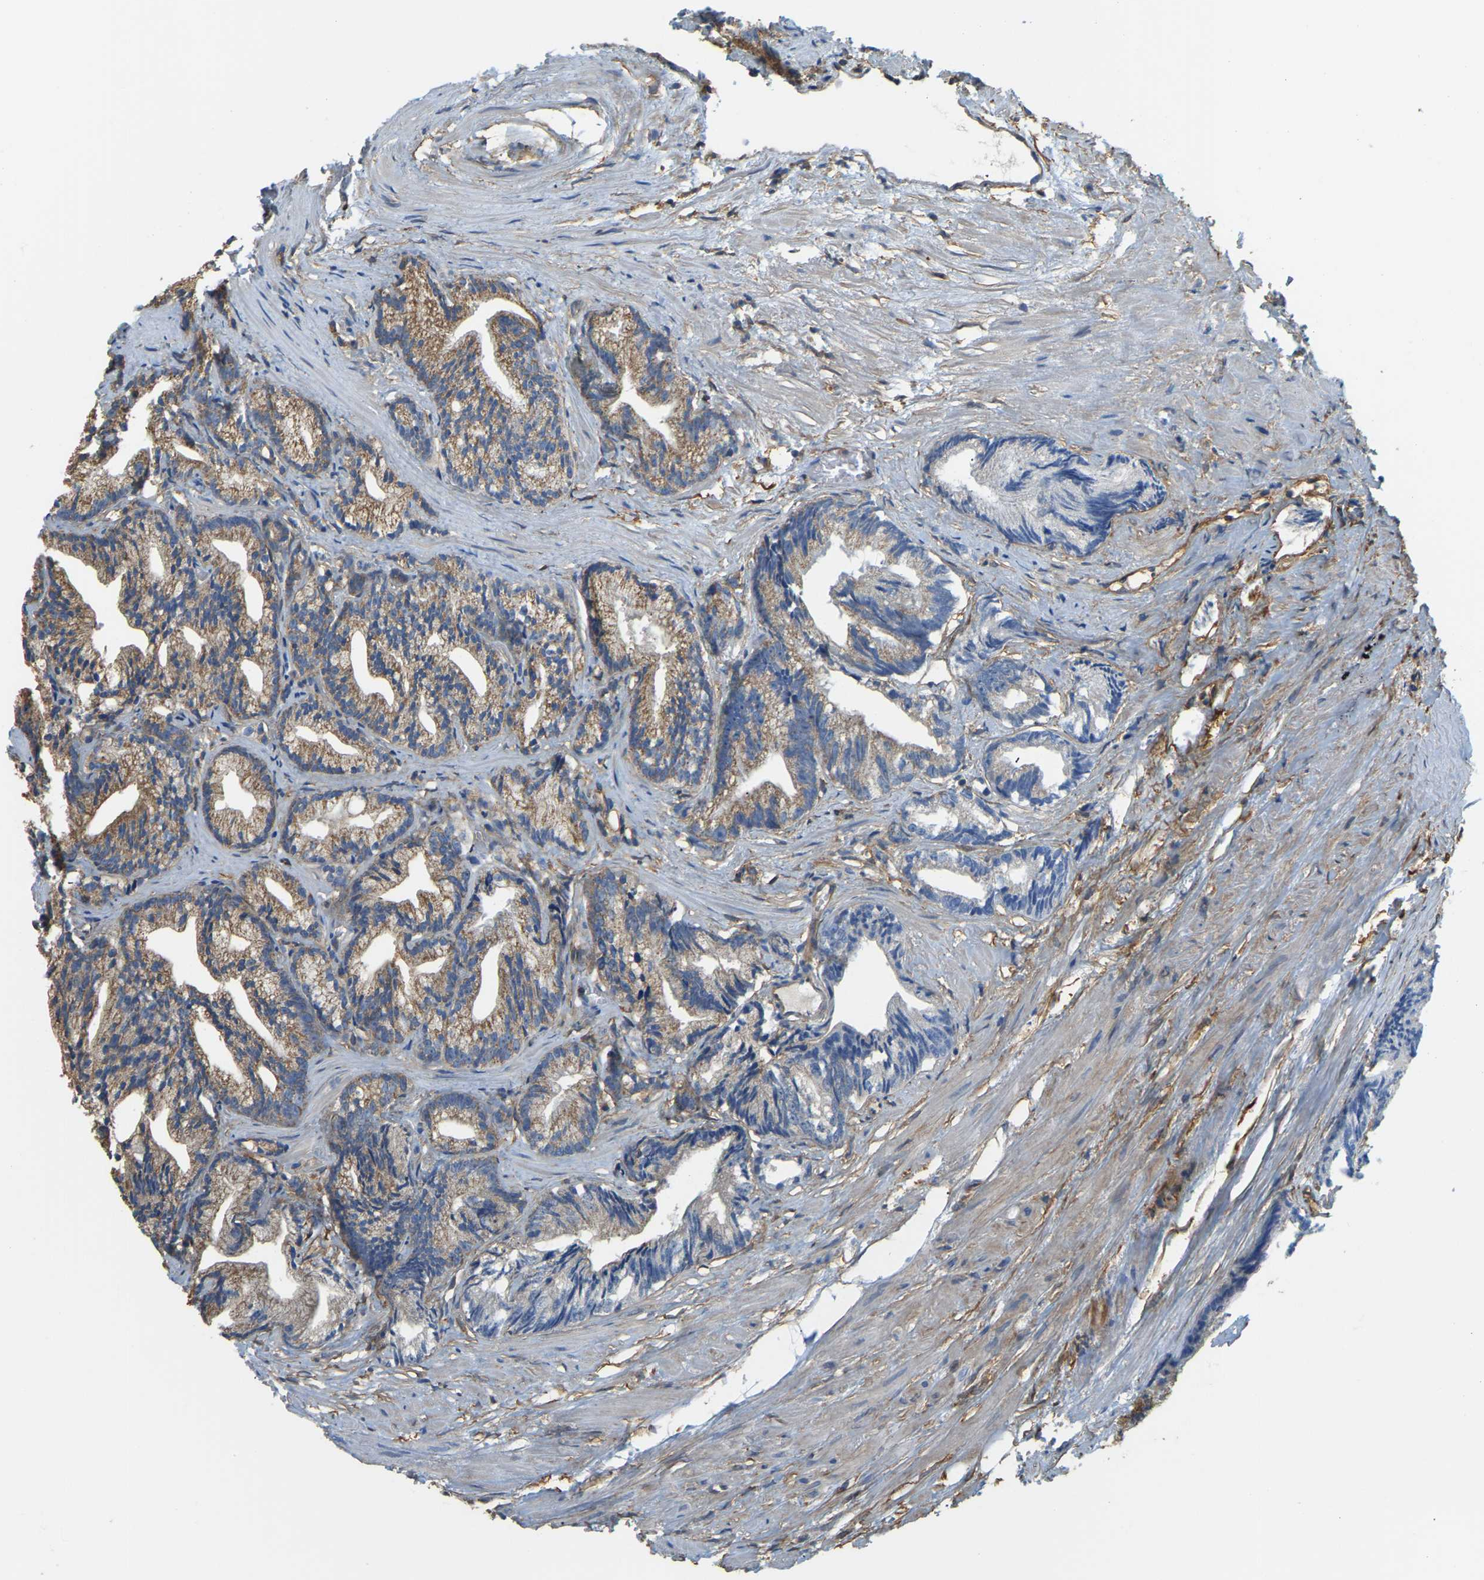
{"staining": {"intensity": "moderate", "quantity": ">75%", "location": "cytoplasmic/membranous"}, "tissue": "prostate cancer", "cell_type": "Tumor cells", "image_type": "cancer", "snomed": [{"axis": "morphology", "description": "Adenocarcinoma, Low grade"}, {"axis": "topography", "description": "Prostate"}], "caption": "This is a photomicrograph of IHC staining of prostate cancer (adenocarcinoma (low-grade)), which shows moderate positivity in the cytoplasmic/membranous of tumor cells.", "gene": "AHNAK", "patient": {"sex": "male", "age": 89}}